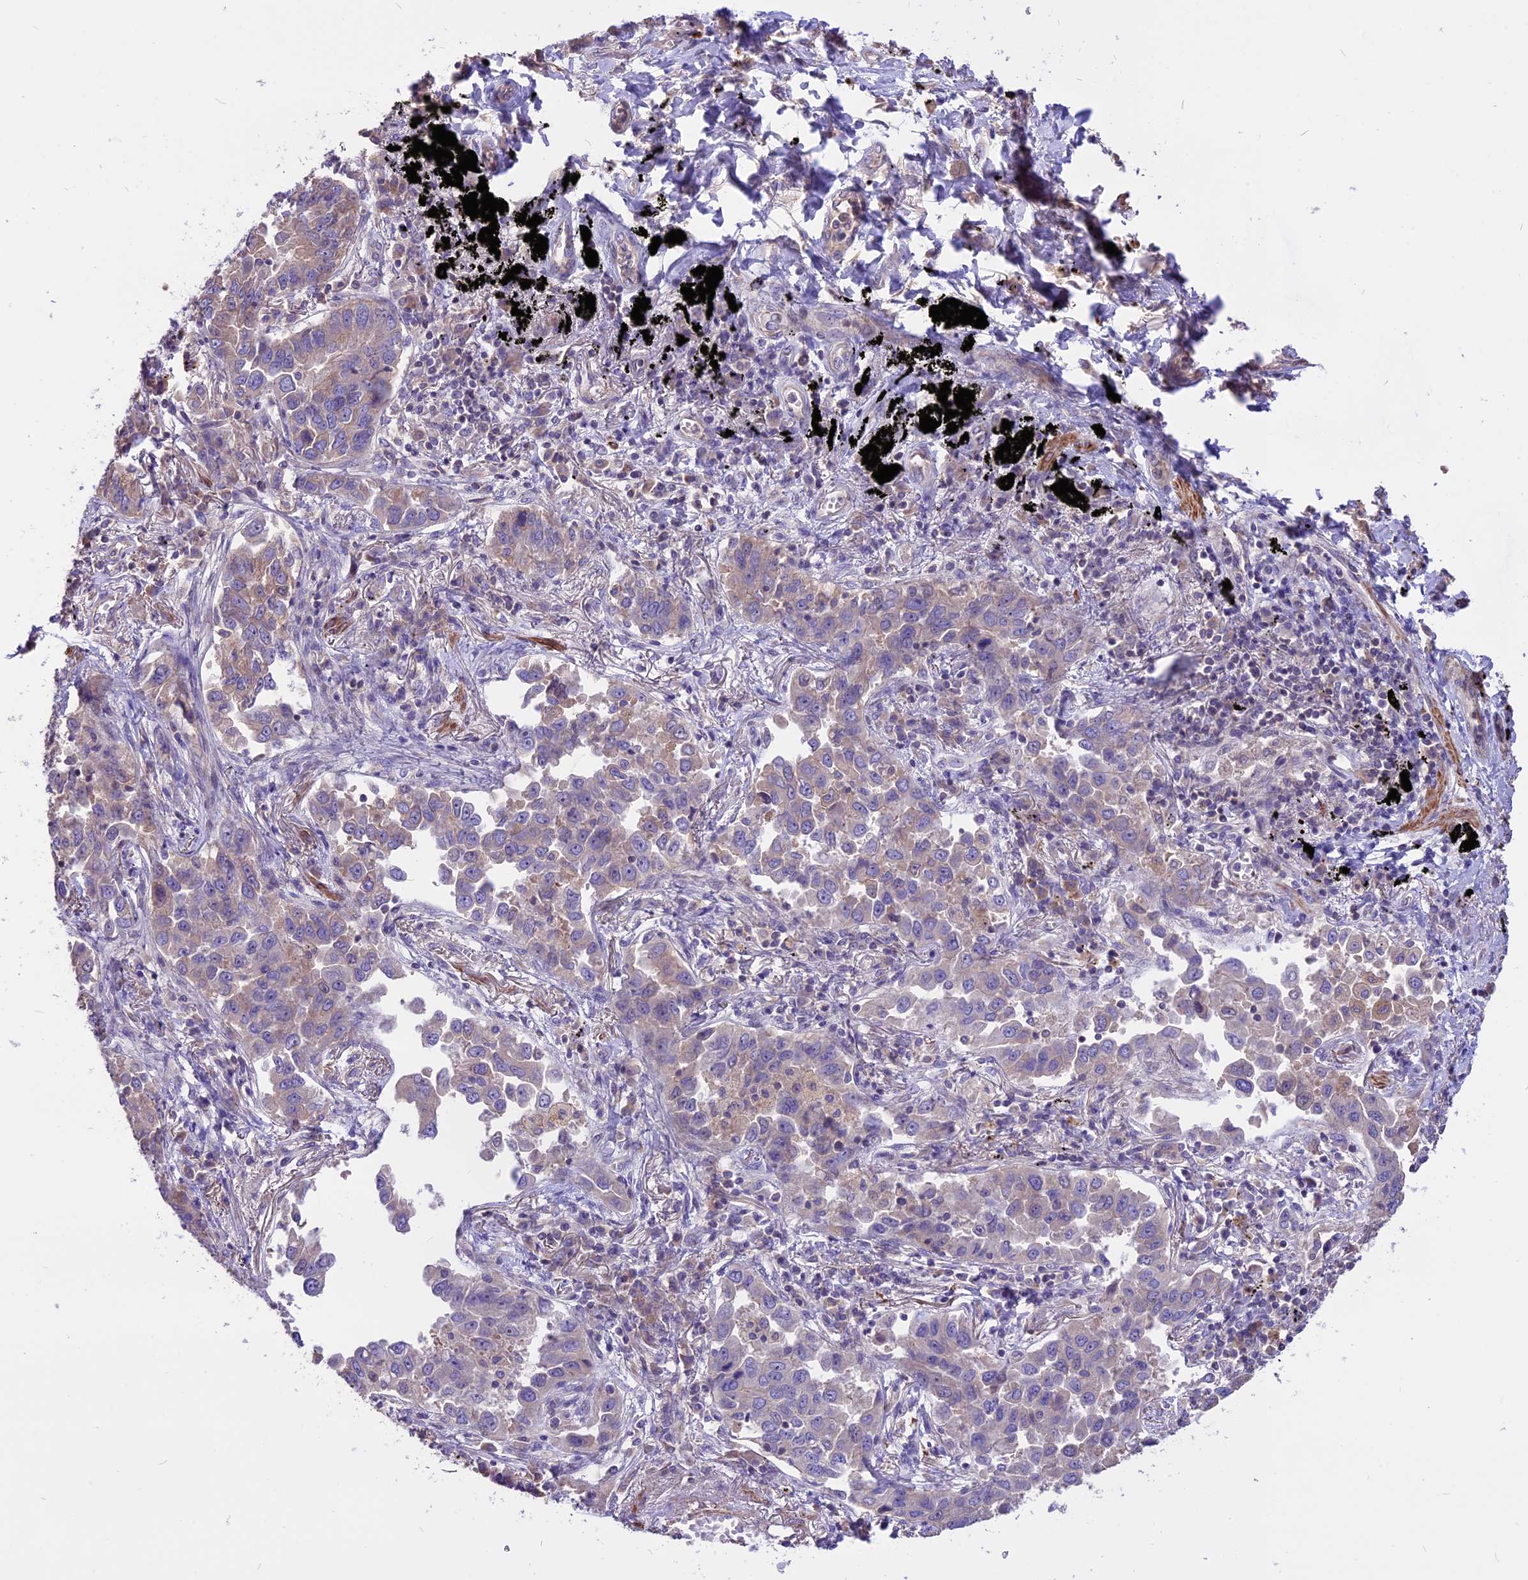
{"staining": {"intensity": "weak", "quantity": "25%-75%", "location": "cytoplasmic/membranous"}, "tissue": "lung cancer", "cell_type": "Tumor cells", "image_type": "cancer", "snomed": [{"axis": "morphology", "description": "Adenocarcinoma, NOS"}, {"axis": "topography", "description": "Lung"}], "caption": "This micrograph shows lung cancer (adenocarcinoma) stained with immunohistochemistry to label a protein in brown. The cytoplasmic/membranous of tumor cells show weak positivity for the protein. Nuclei are counter-stained blue.", "gene": "ANO3", "patient": {"sex": "male", "age": 67}}